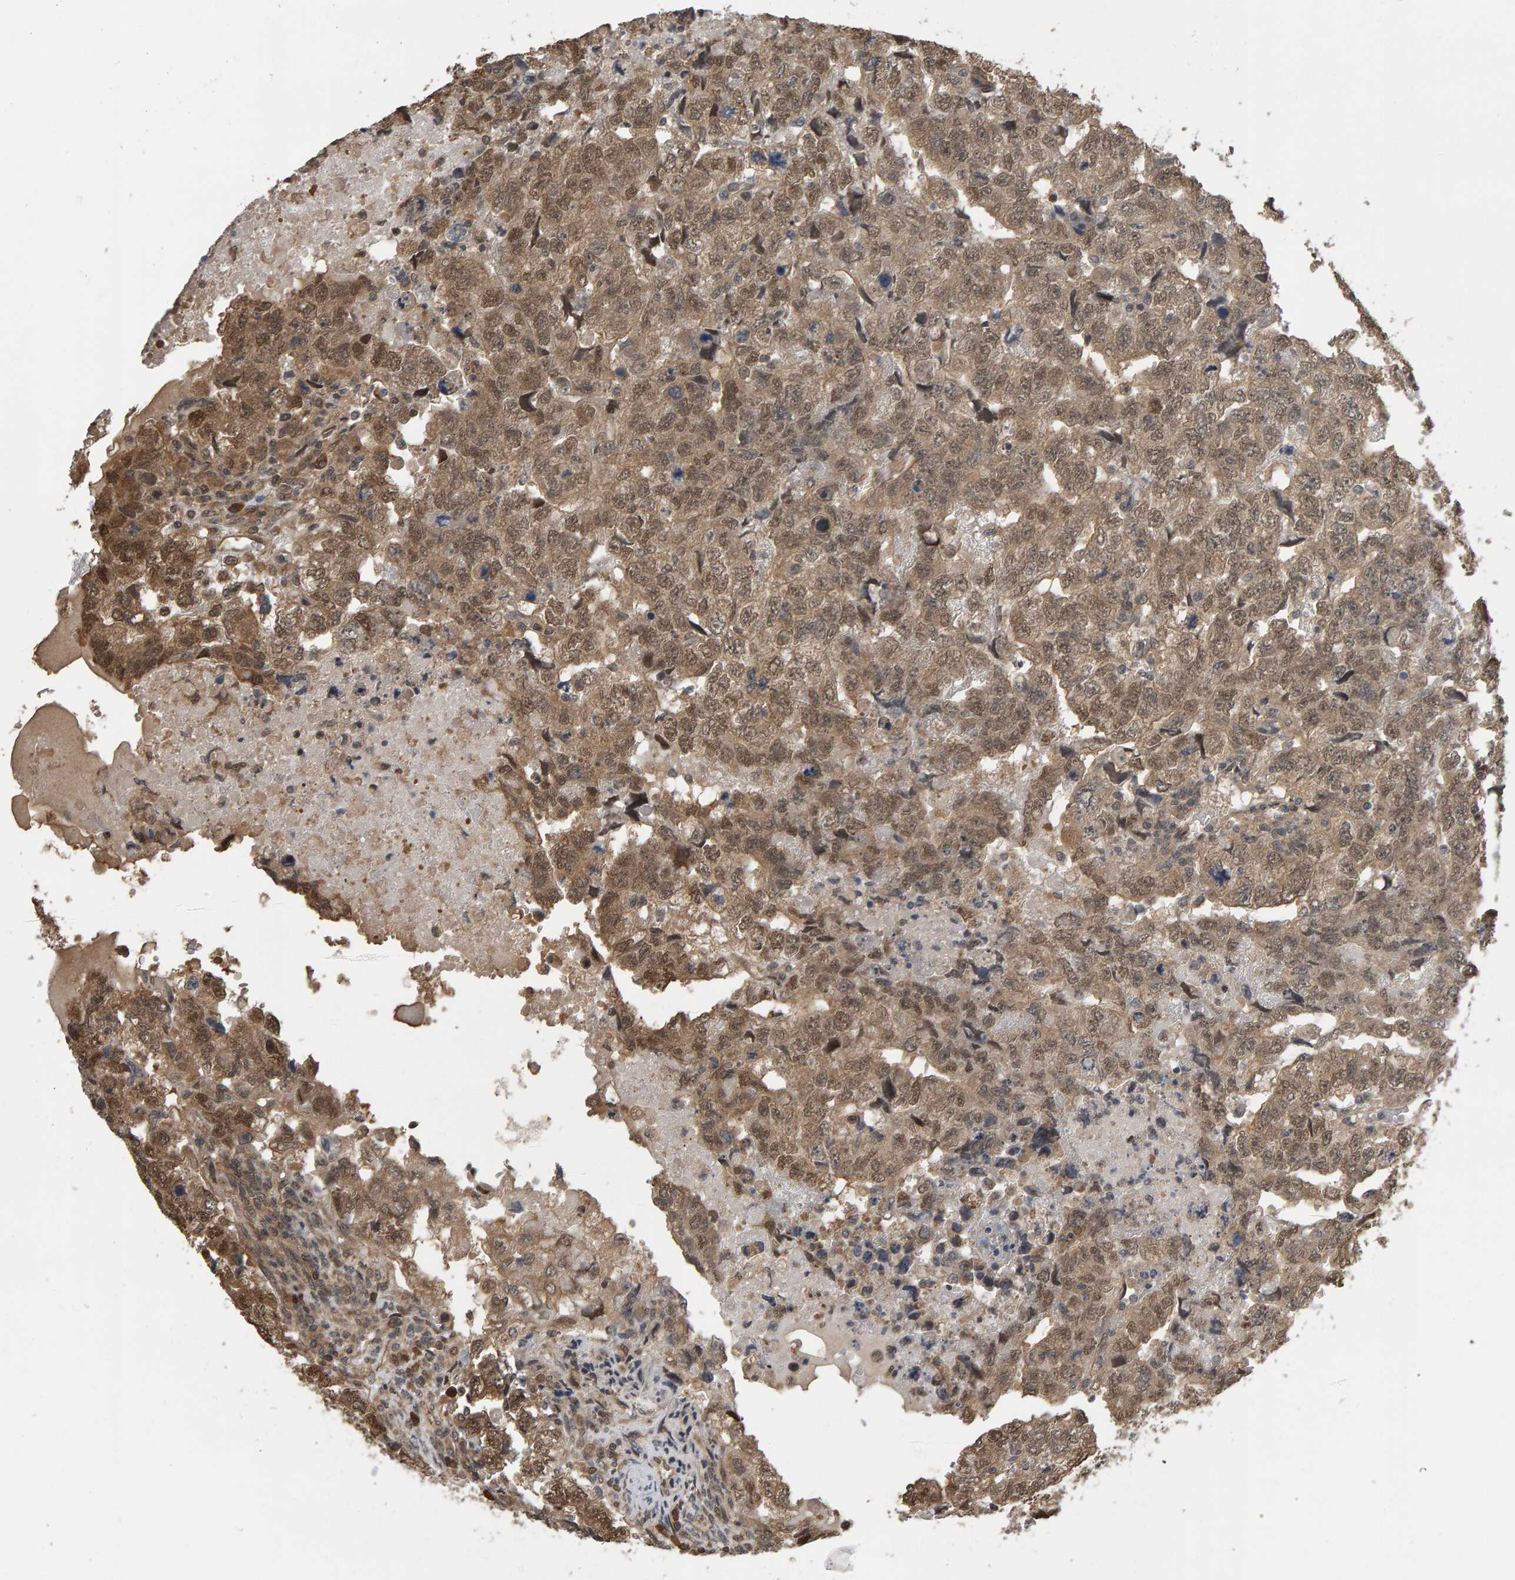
{"staining": {"intensity": "moderate", "quantity": ">75%", "location": "cytoplasmic/membranous,nuclear"}, "tissue": "testis cancer", "cell_type": "Tumor cells", "image_type": "cancer", "snomed": [{"axis": "morphology", "description": "Carcinoma, Embryonal, NOS"}, {"axis": "topography", "description": "Testis"}], "caption": "Embryonal carcinoma (testis) stained for a protein exhibits moderate cytoplasmic/membranous and nuclear positivity in tumor cells.", "gene": "COASY", "patient": {"sex": "male", "age": 36}}